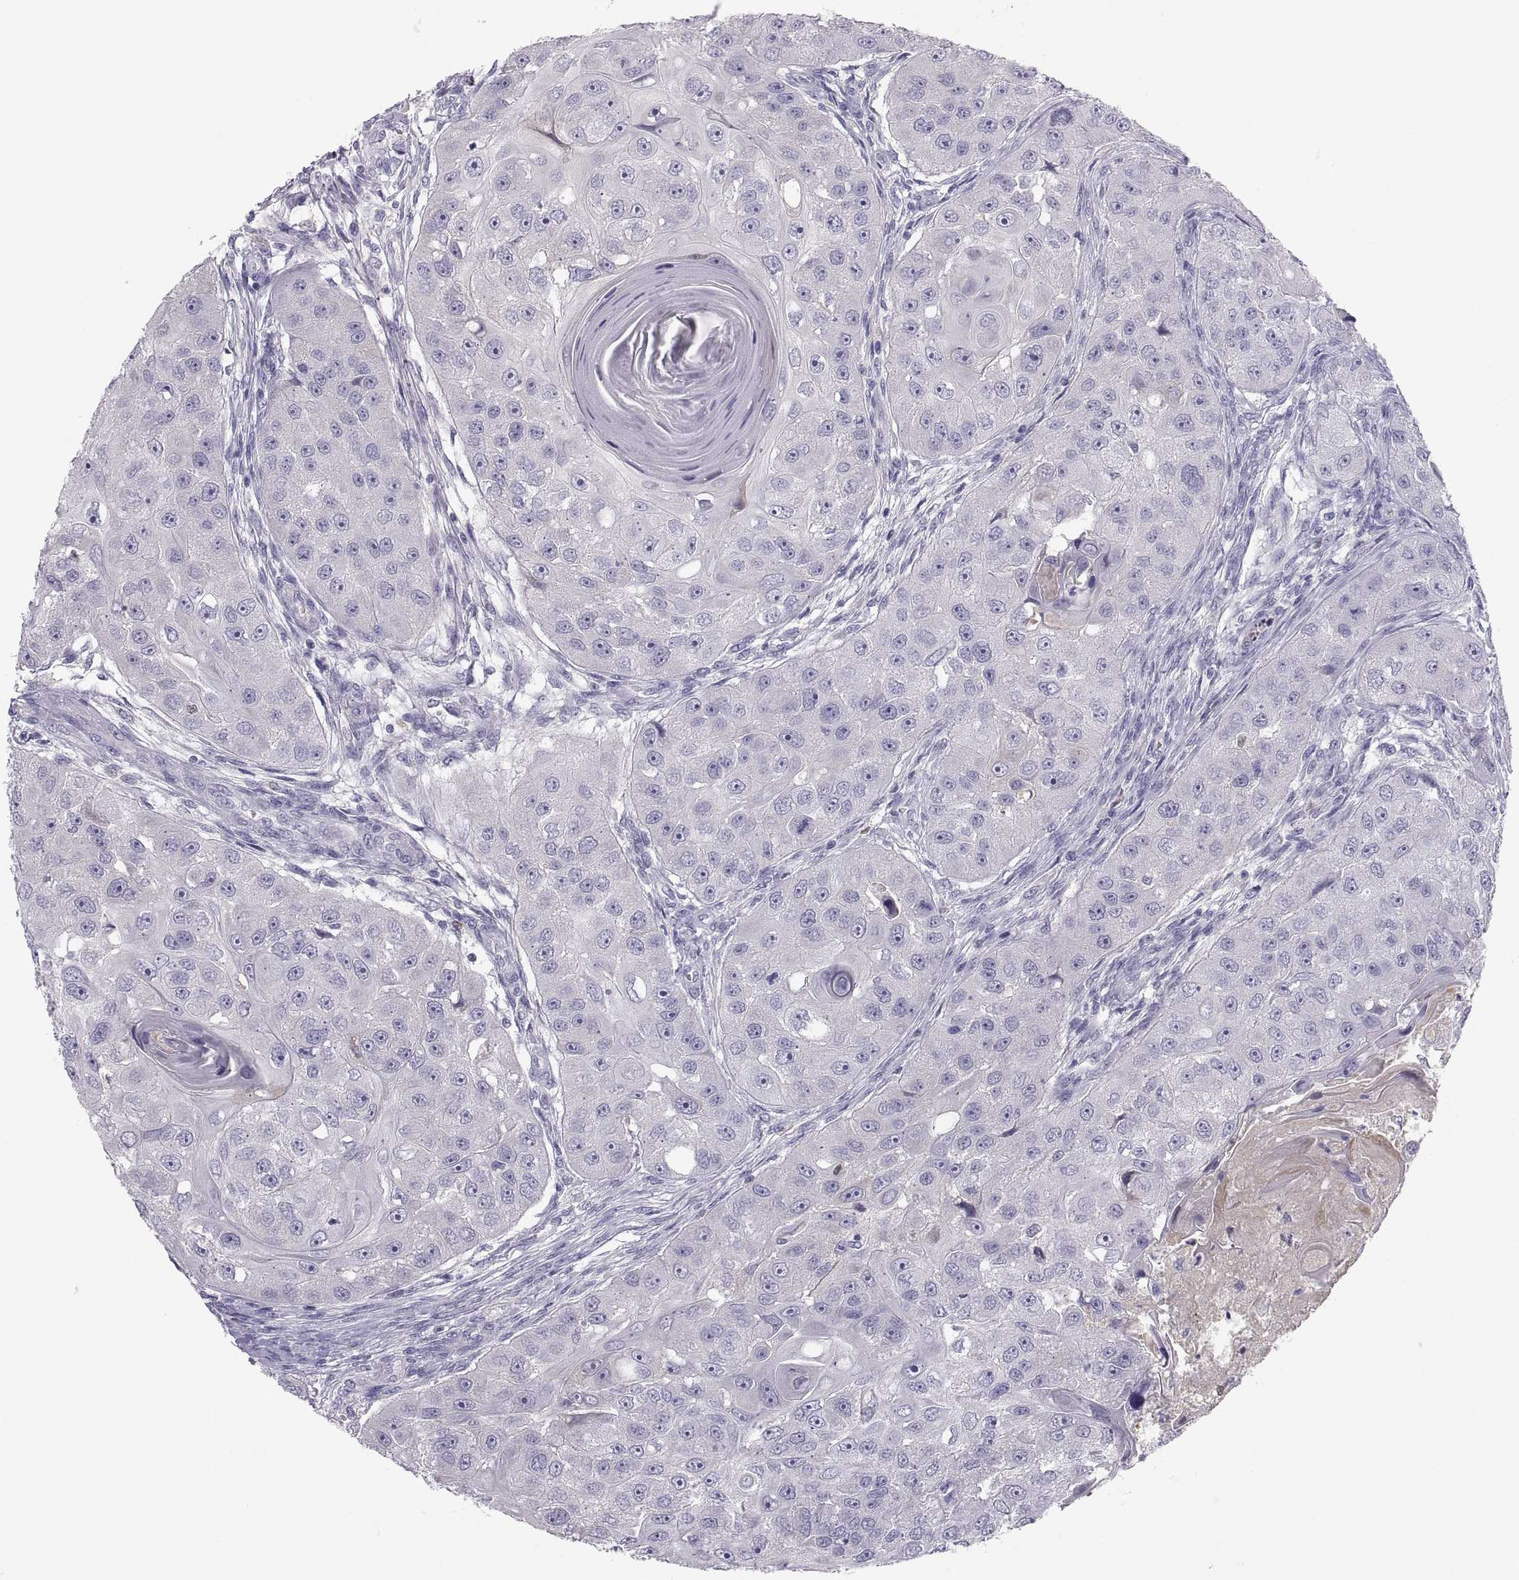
{"staining": {"intensity": "weak", "quantity": "<25%", "location": "cytoplasmic/membranous"}, "tissue": "head and neck cancer", "cell_type": "Tumor cells", "image_type": "cancer", "snomed": [{"axis": "morphology", "description": "Squamous cell carcinoma, NOS"}, {"axis": "topography", "description": "Head-Neck"}], "caption": "A high-resolution histopathology image shows IHC staining of head and neck squamous cell carcinoma, which demonstrates no significant expression in tumor cells.", "gene": "MAGEB2", "patient": {"sex": "male", "age": 51}}